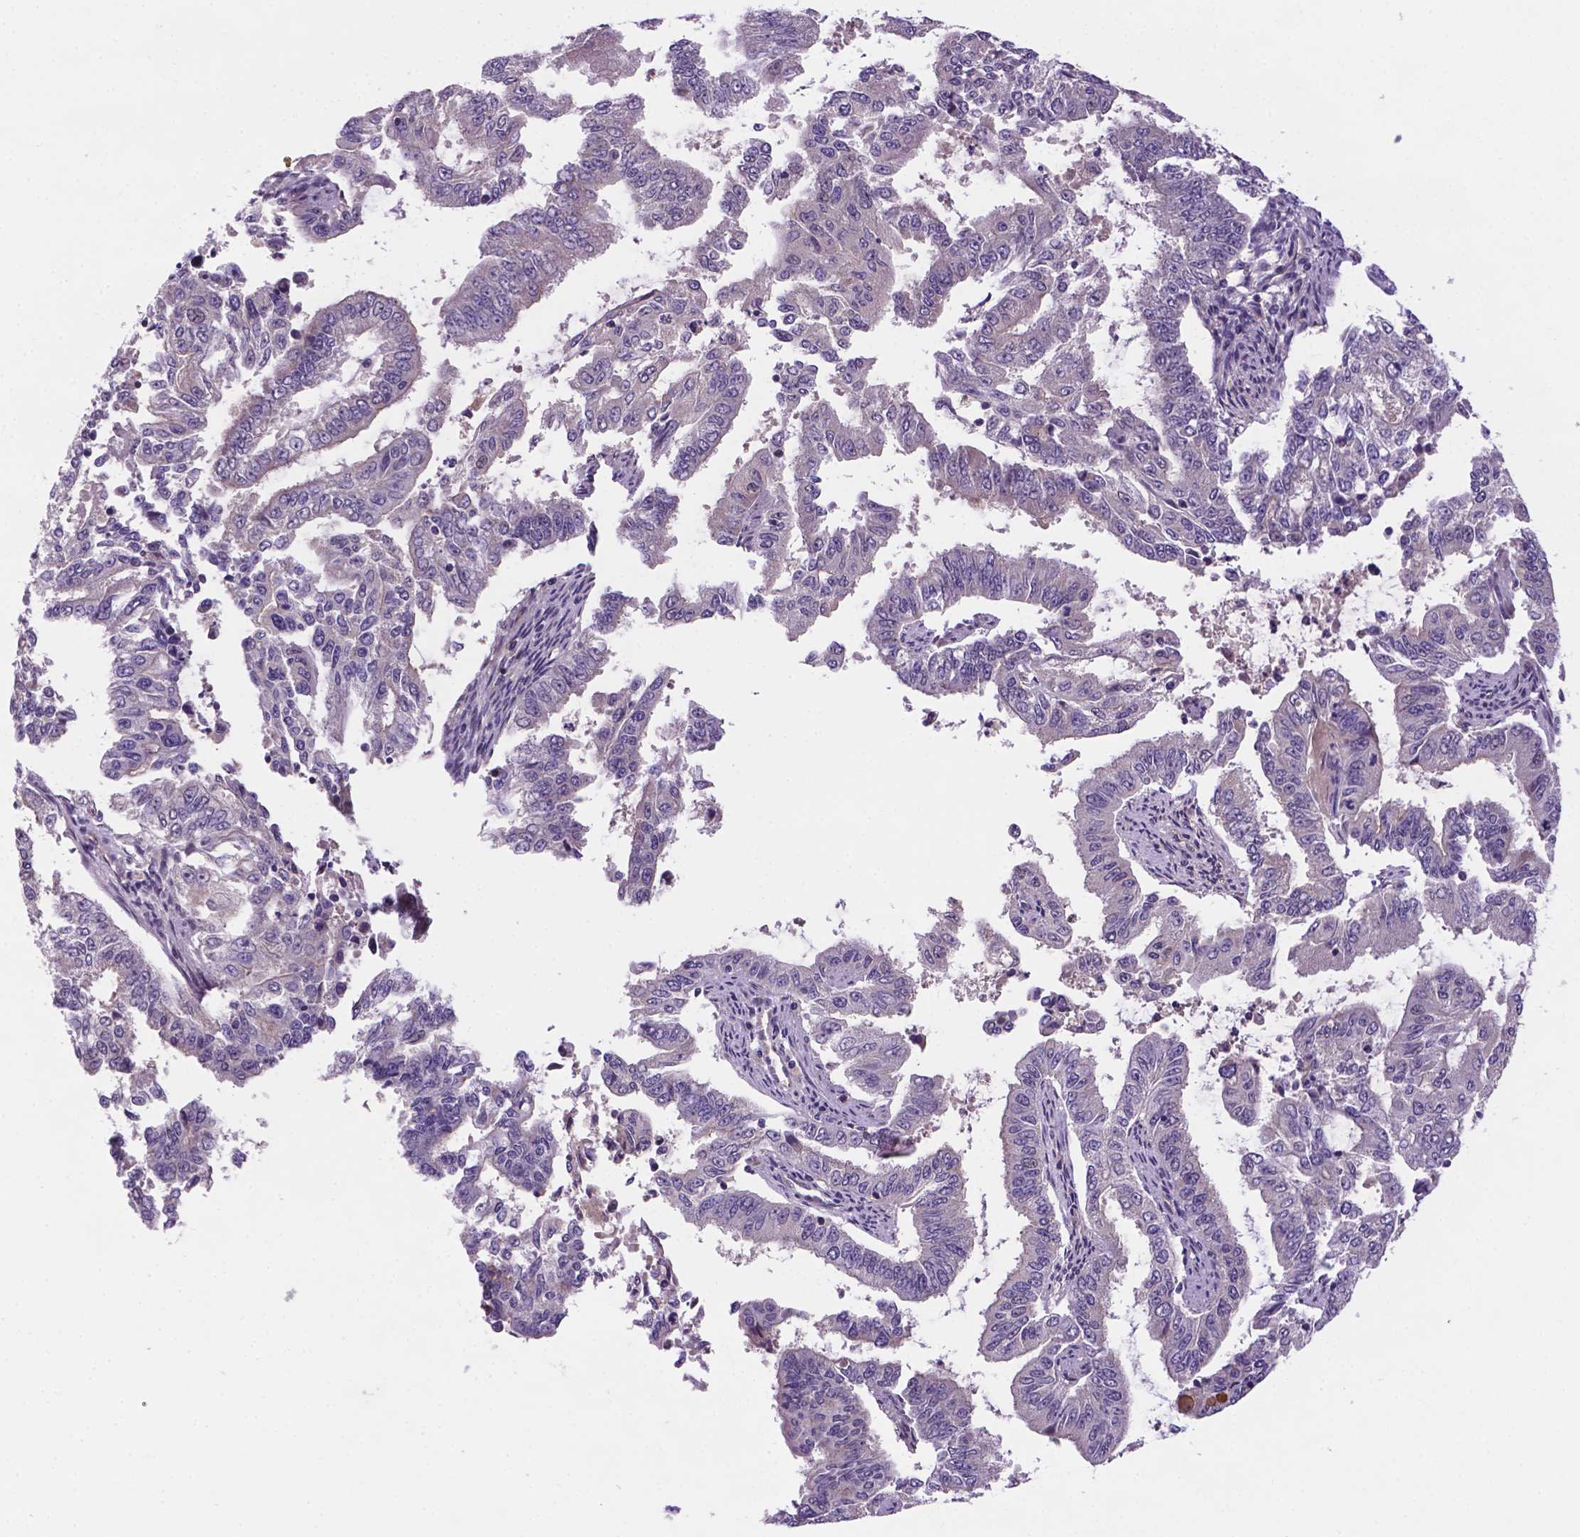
{"staining": {"intensity": "negative", "quantity": "none", "location": "none"}, "tissue": "endometrial cancer", "cell_type": "Tumor cells", "image_type": "cancer", "snomed": [{"axis": "morphology", "description": "Adenocarcinoma, NOS"}, {"axis": "topography", "description": "Uterus"}], "caption": "Tumor cells are negative for protein expression in human endometrial adenocarcinoma.", "gene": "TM4SF20", "patient": {"sex": "female", "age": 59}}